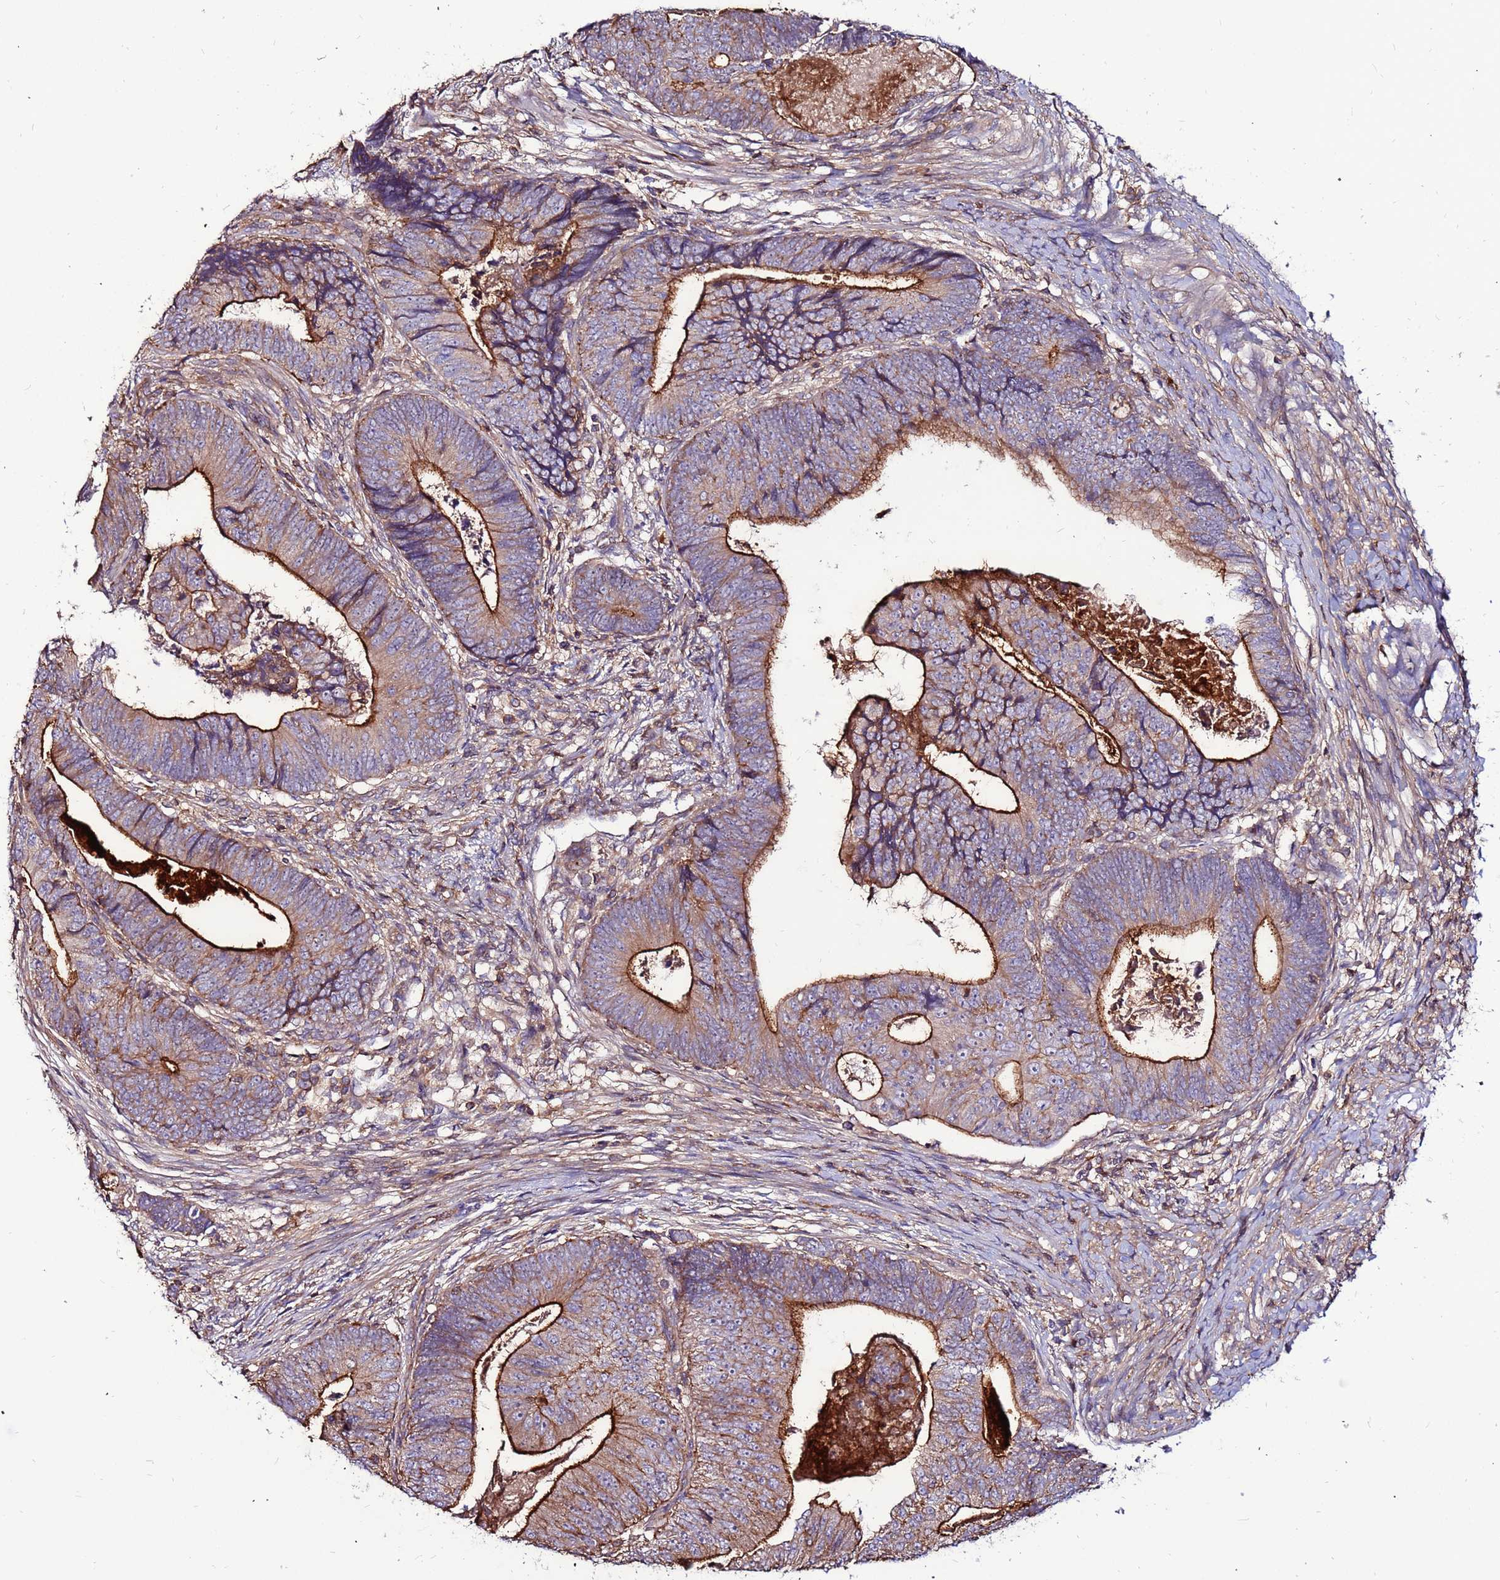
{"staining": {"intensity": "strong", "quantity": ">75%", "location": "cytoplasmic/membranous"}, "tissue": "colorectal cancer", "cell_type": "Tumor cells", "image_type": "cancer", "snomed": [{"axis": "morphology", "description": "Adenocarcinoma, NOS"}, {"axis": "topography", "description": "Colon"}], "caption": "Colorectal adenocarcinoma tissue reveals strong cytoplasmic/membranous expression in approximately >75% of tumor cells", "gene": "NRN1L", "patient": {"sex": "female", "age": 67}}